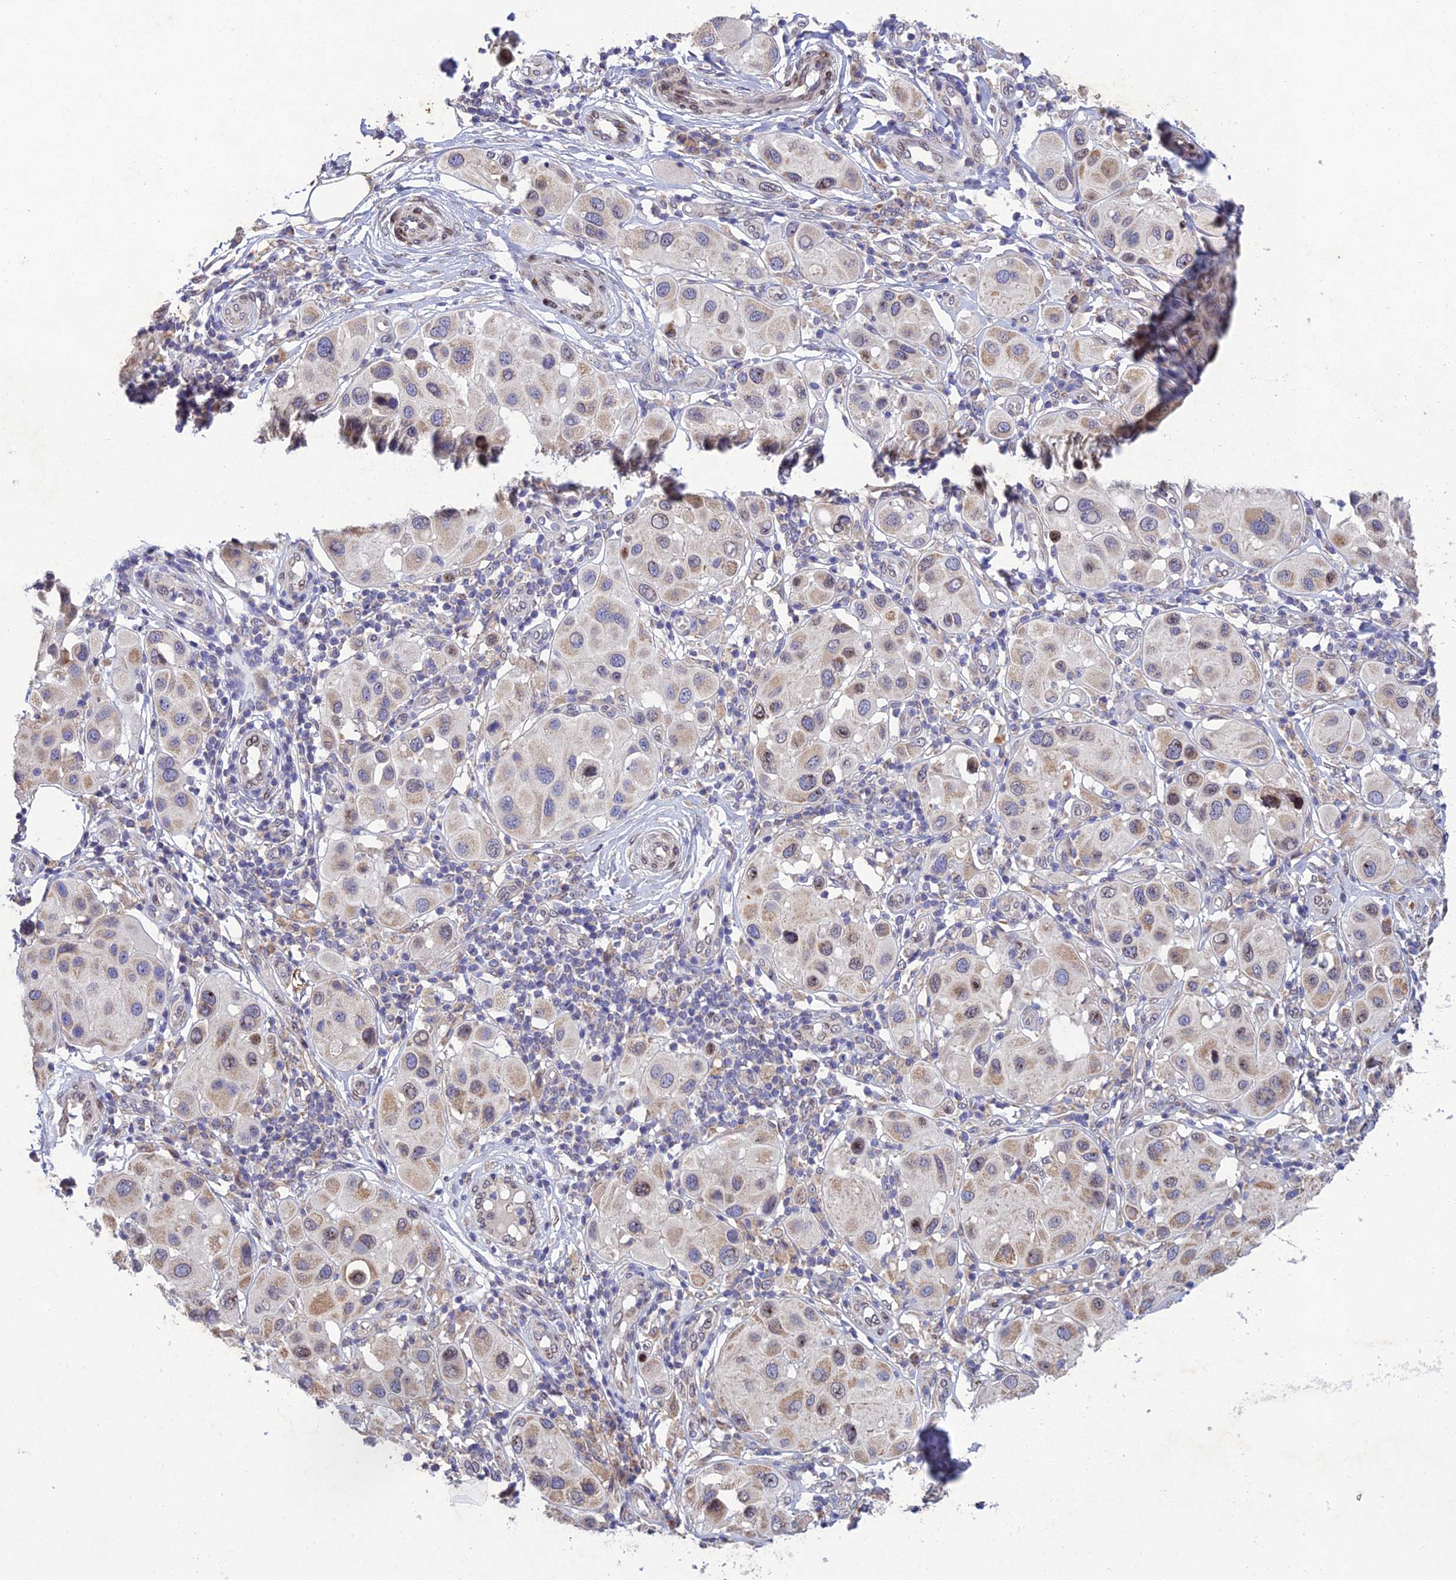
{"staining": {"intensity": "moderate", "quantity": "25%-75%", "location": "cytoplasmic/membranous"}, "tissue": "melanoma", "cell_type": "Tumor cells", "image_type": "cancer", "snomed": [{"axis": "morphology", "description": "Malignant melanoma, Metastatic site"}, {"axis": "topography", "description": "Skin"}], "caption": "Moderate cytoplasmic/membranous staining for a protein is appreciated in approximately 25%-75% of tumor cells of malignant melanoma (metastatic site) using IHC.", "gene": "MGAT2", "patient": {"sex": "male", "age": 41}}